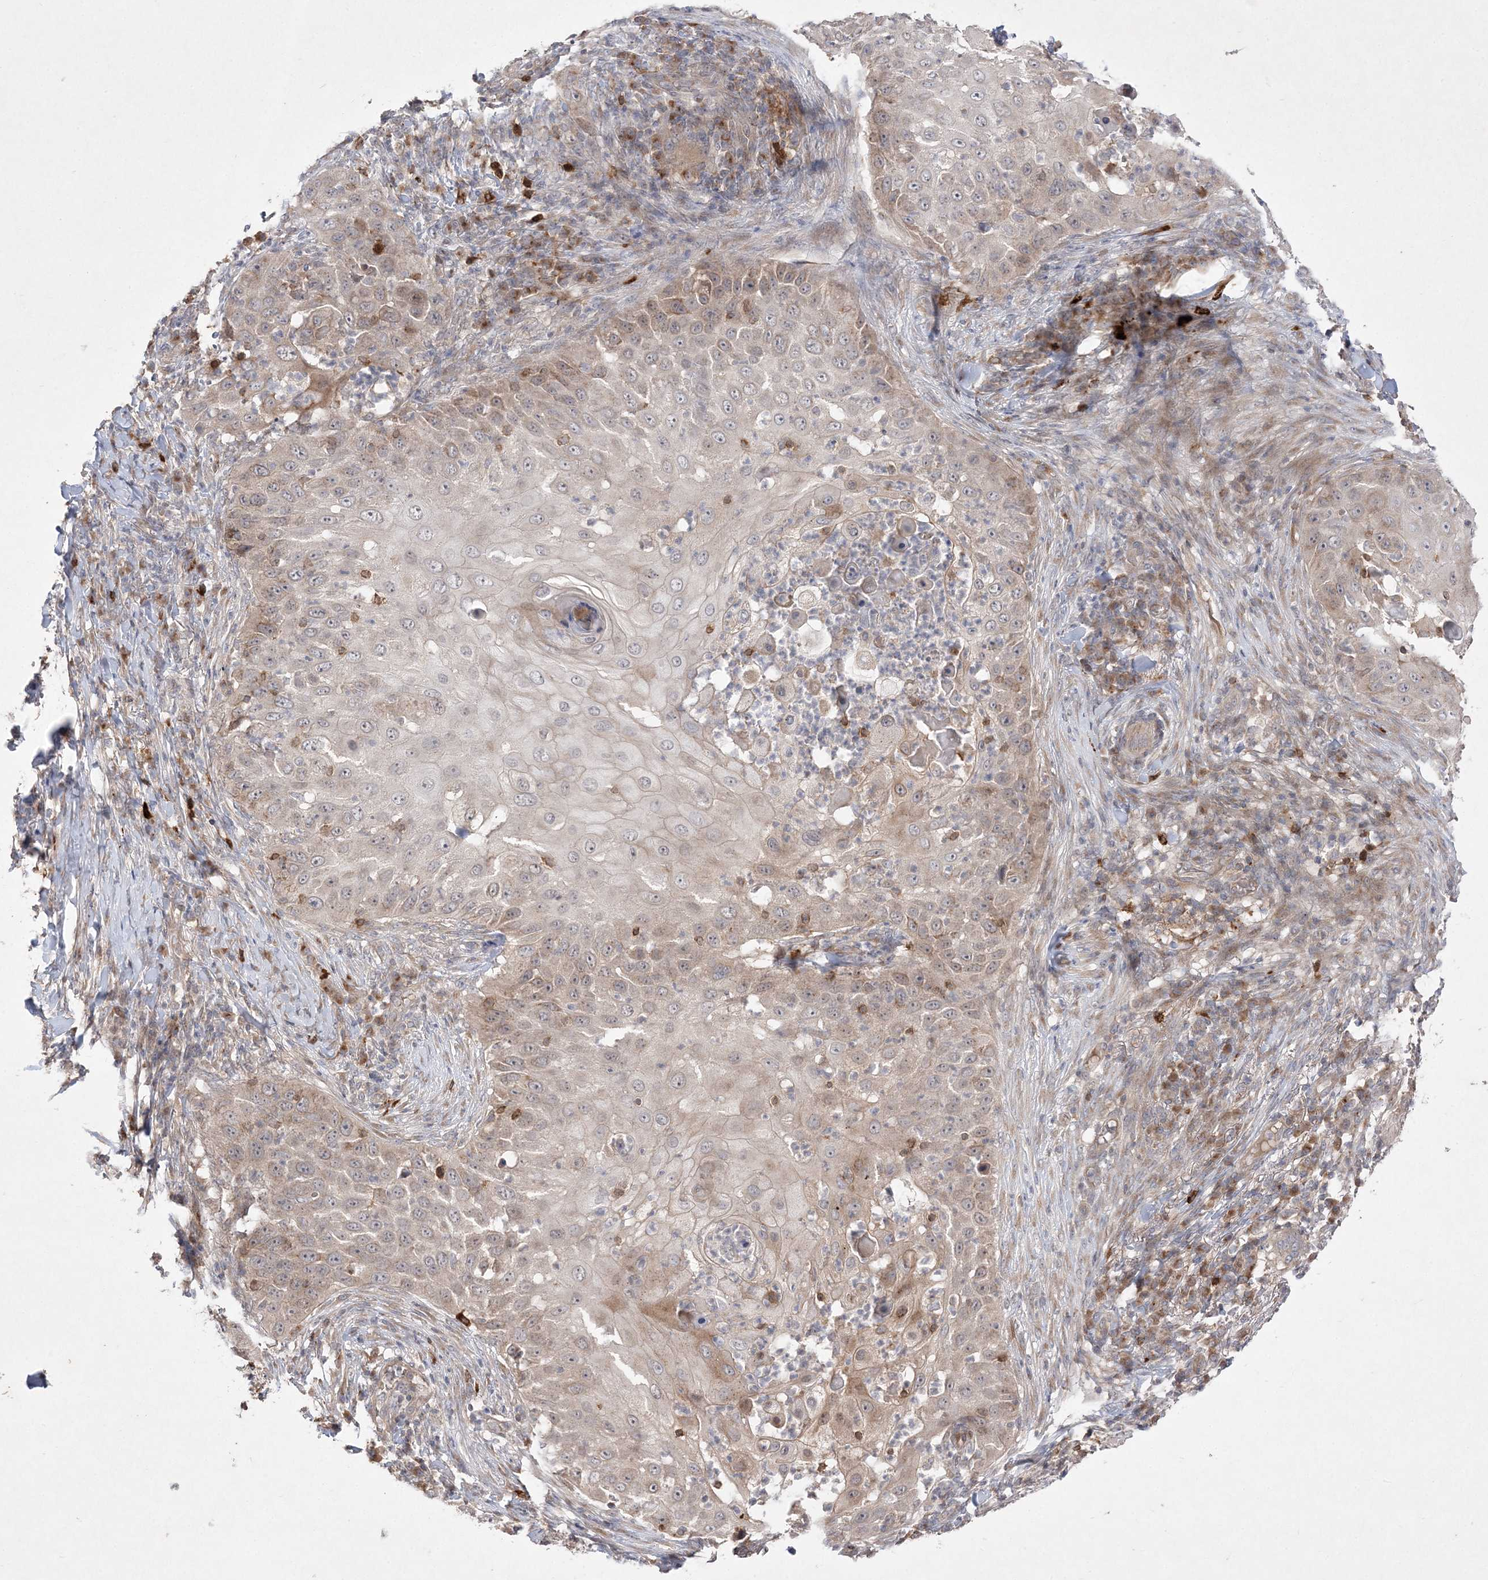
{"staining": {"intensity": "weak", "quantity": "<25%", "location": "cytoplasmic/membranous"}, "tissue": "skin cancer", "cell_type": "Tumor cells", "image_type": "cancer", "snomed": [{"axis": "morphology", "description": "Squamous cell carcinoma, NOS"}, {"axis": "topography", "description": "Skin"}], "caption": "This is an IHC photomicrograph of skin squamous cell carcinoma. There is no staining in tumor cells.", "gene": "CLNK", "patient": {"sex": "female", "age": 44}}